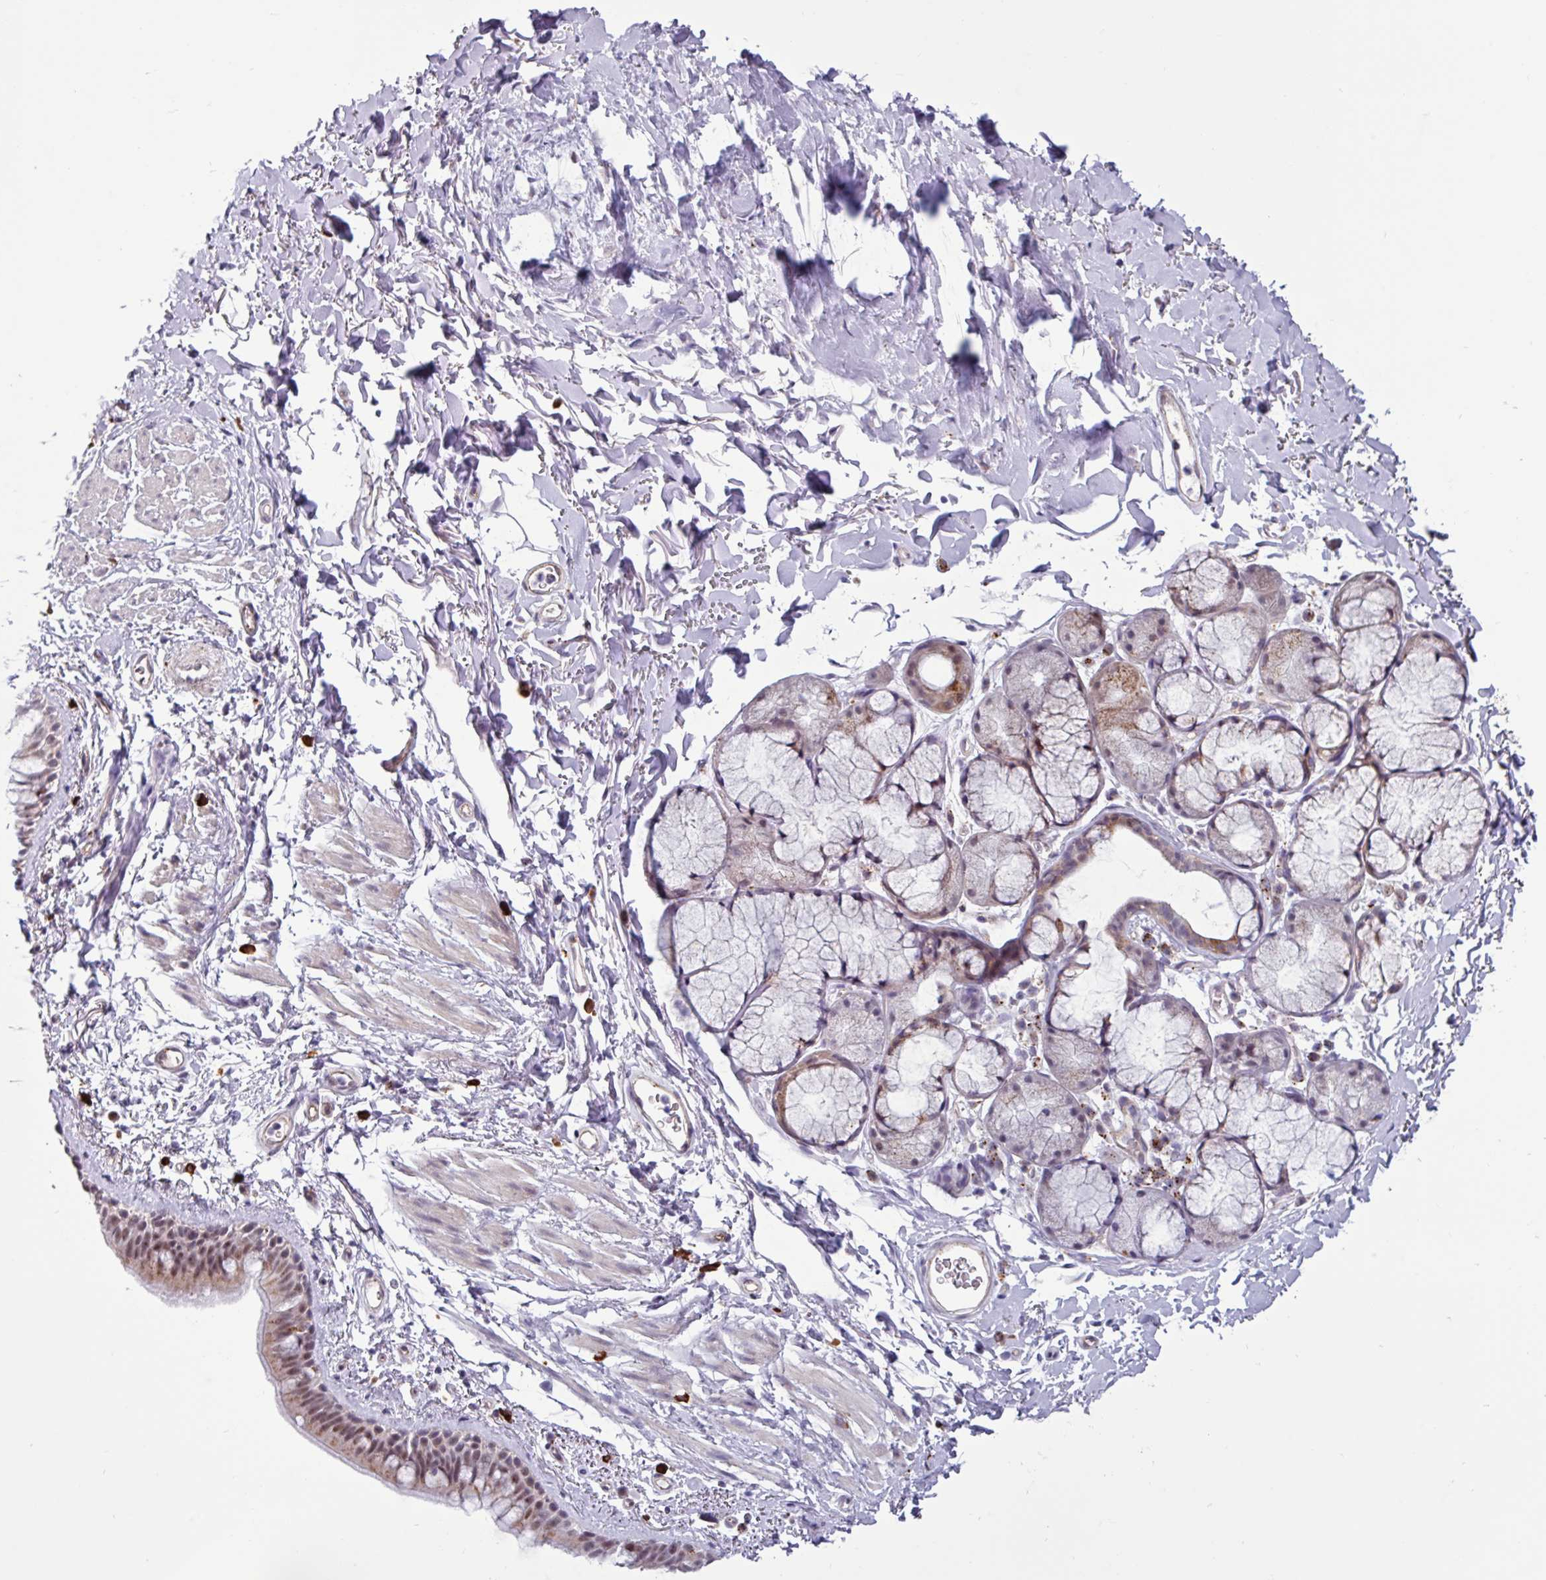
{"staining": {"intensity": "moderate", "quantity": "<25%", "location": "cytoplasmic/membranous,nuclear"}, "tissue": "bronchus", "cell_type": "Respiratory epithelial cells", "image_type": "normal", "snomed": [{"axis": "morphology", "description": "Normal tissue, NOS"}, {"axis": "morphology", "description": "Squamous cell carcinoma, NOS"}, {"axis": "topography", "description": "Bronchus"}, {"axis": "topography", "description": "Lung"}], "caption": "Brown immunohistochemical staining in benign human bronchus exhibits moderate cytoplasmic/membranous,nuclear positivity in approximately <25% of respiratory epithelial cells.", "gene": "AMIGO2", "patient": {"sex": "female", "age": 70}}